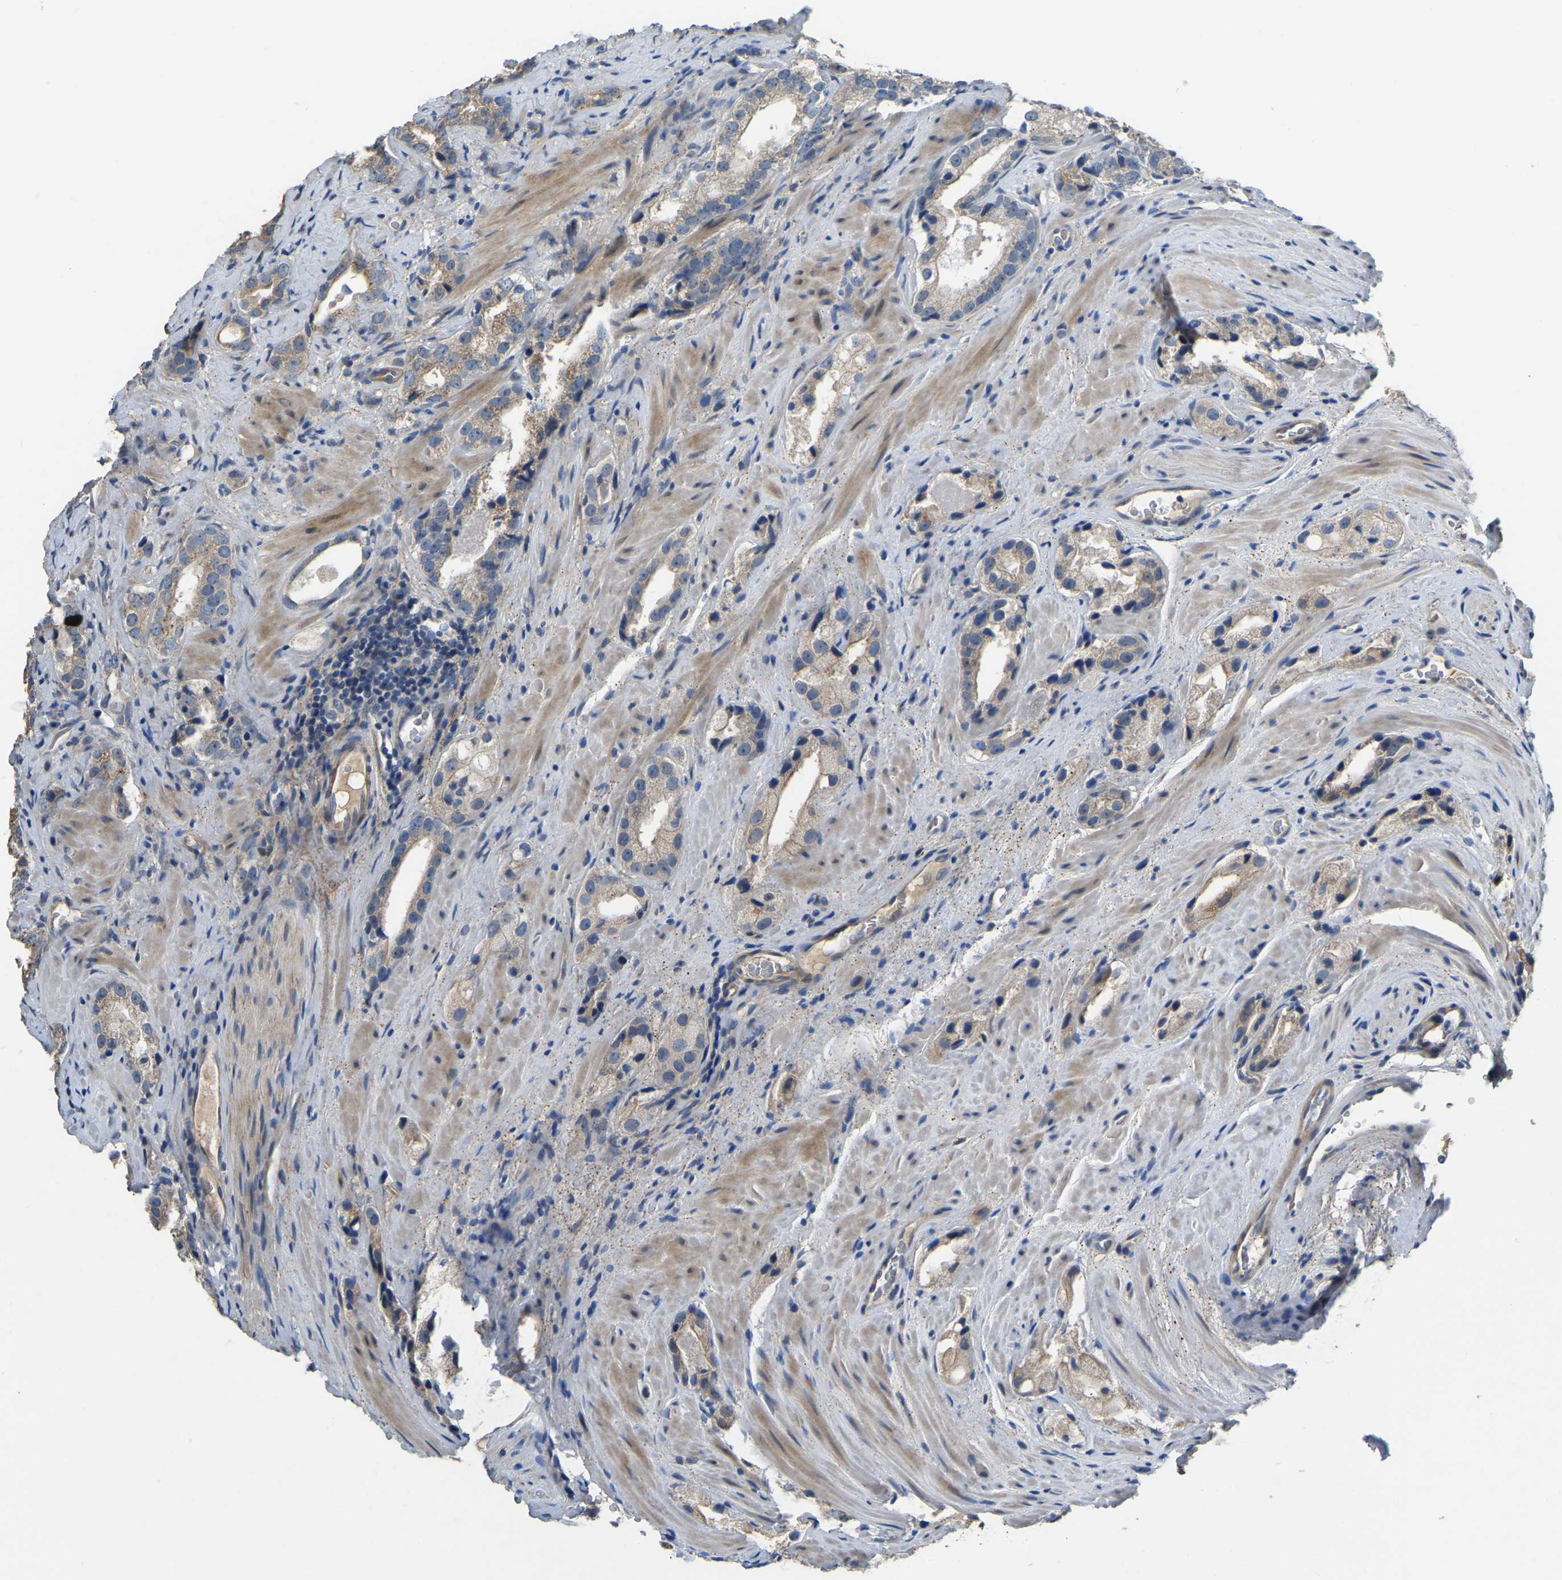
{"staining": {"intensity": "weak", "quantity": ">75%", "location": "cytoplasmic/membranous"}, "tissue": "prostate cancer", "cell_type": "Tumor cells", "image_type": "cancer", "snomed": [{"axis": "morphology", "description": "Adenocarcinoma, High grade"}, {"axis": "topography", "description": "Prostate"}], "caption": "Immunohistochemical staining of human prostate high-grade adenocarcinoma displays weak cytoplasmic/membranous protein positivity in approximately >75% of tumor cells.", "gene": "HIGD2B", "patient": {"sex": "male", "age": 63}}